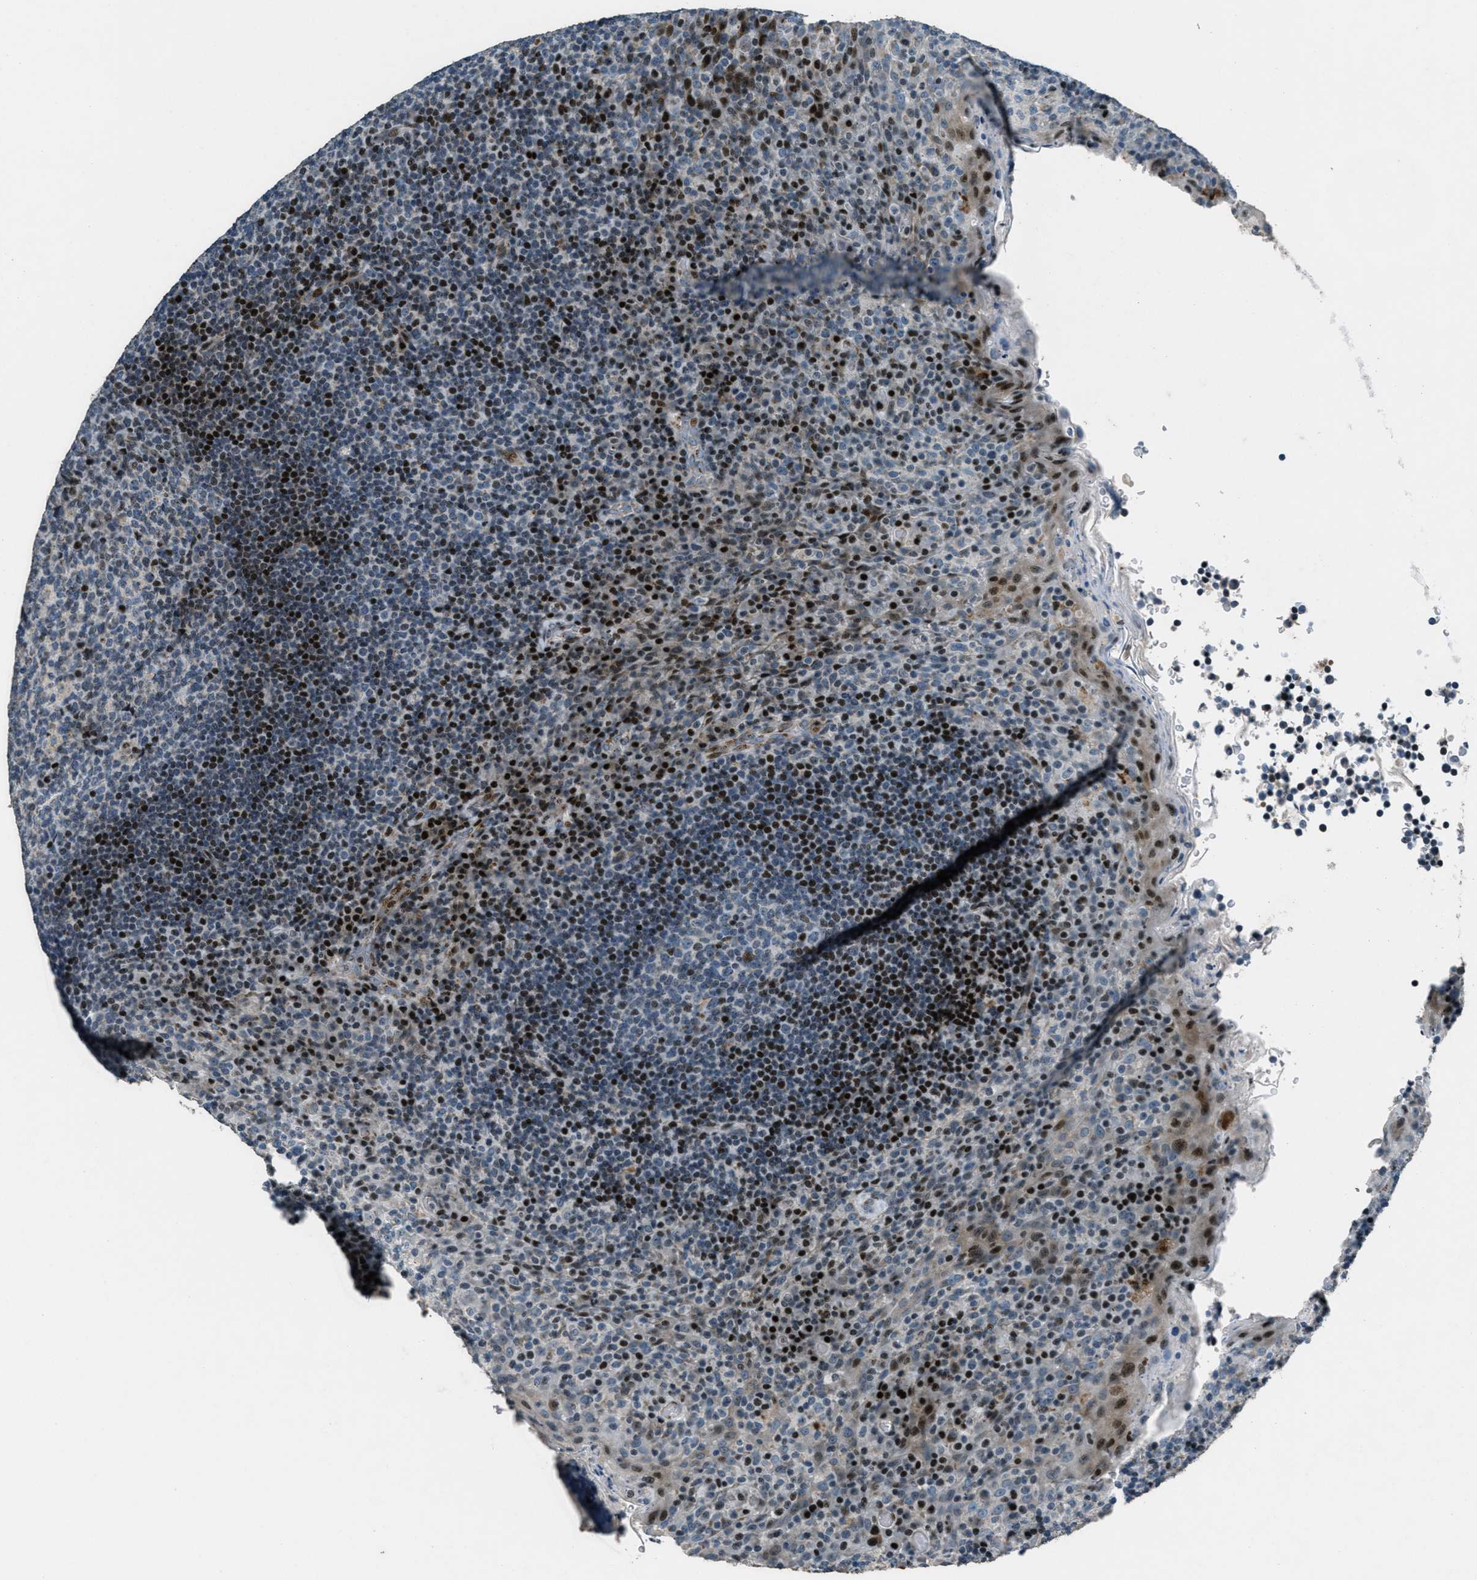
{"staining": {"intensity": "strong", "quantity": "<25%", "location": "nuclear"}, "tissue": "tonsil", "cell_type": "Germinal center cells", "image_type": "normal", "snomed": [{"axis": "morphology", "description": "Normal tissue, NOS"}, {"axis": "topography", "description": "Tonsil"}], "caption": "Immunohistochemical staining of normal tonsil displays strong nuclear protein staining in about <25% of germinal center cells.", "gene": "GPC6", "patient": {"sex": "male", "age": 17}}